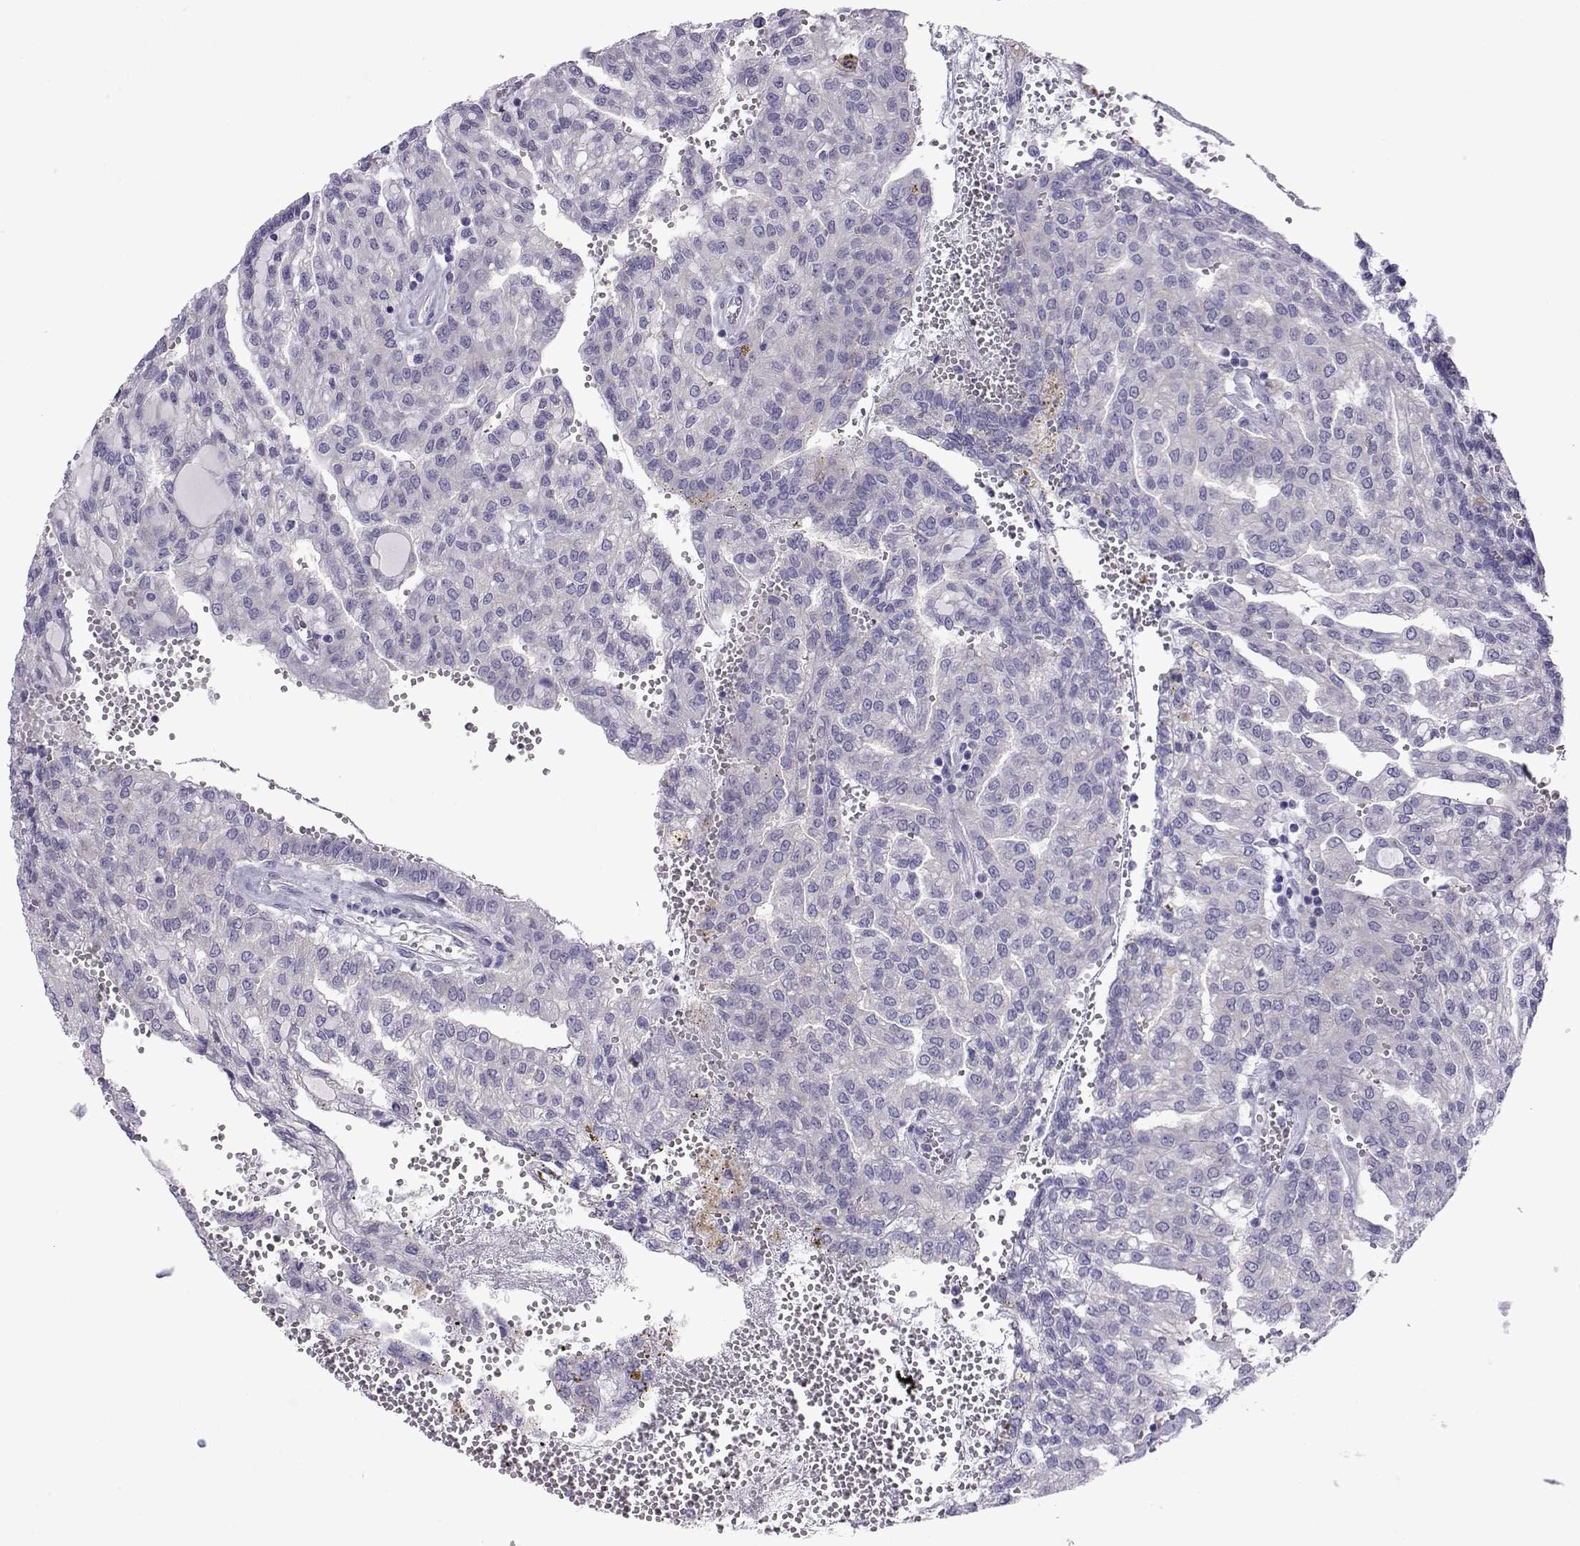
{"staining": {"intensity": "negative", "quantity": "none", "location": "none"}, "tissue": "renal cancer", "cell_type": "Tumor cells", "image_type": "cancer", "snomed": [{"axis": "morphology", "description": "Adenocarcinoma, NOS"}, {"axis": "topography", "description": "Kidney"}], "caption": "High power microscopy micrograph of an immunohistochemistry (IHC) micrograph of renal cancer (adenocarcinoma), revealing no significant expression in tumor cells.", "gene": "COL22A1", "patient": {"sex": "male", "age": 63}}